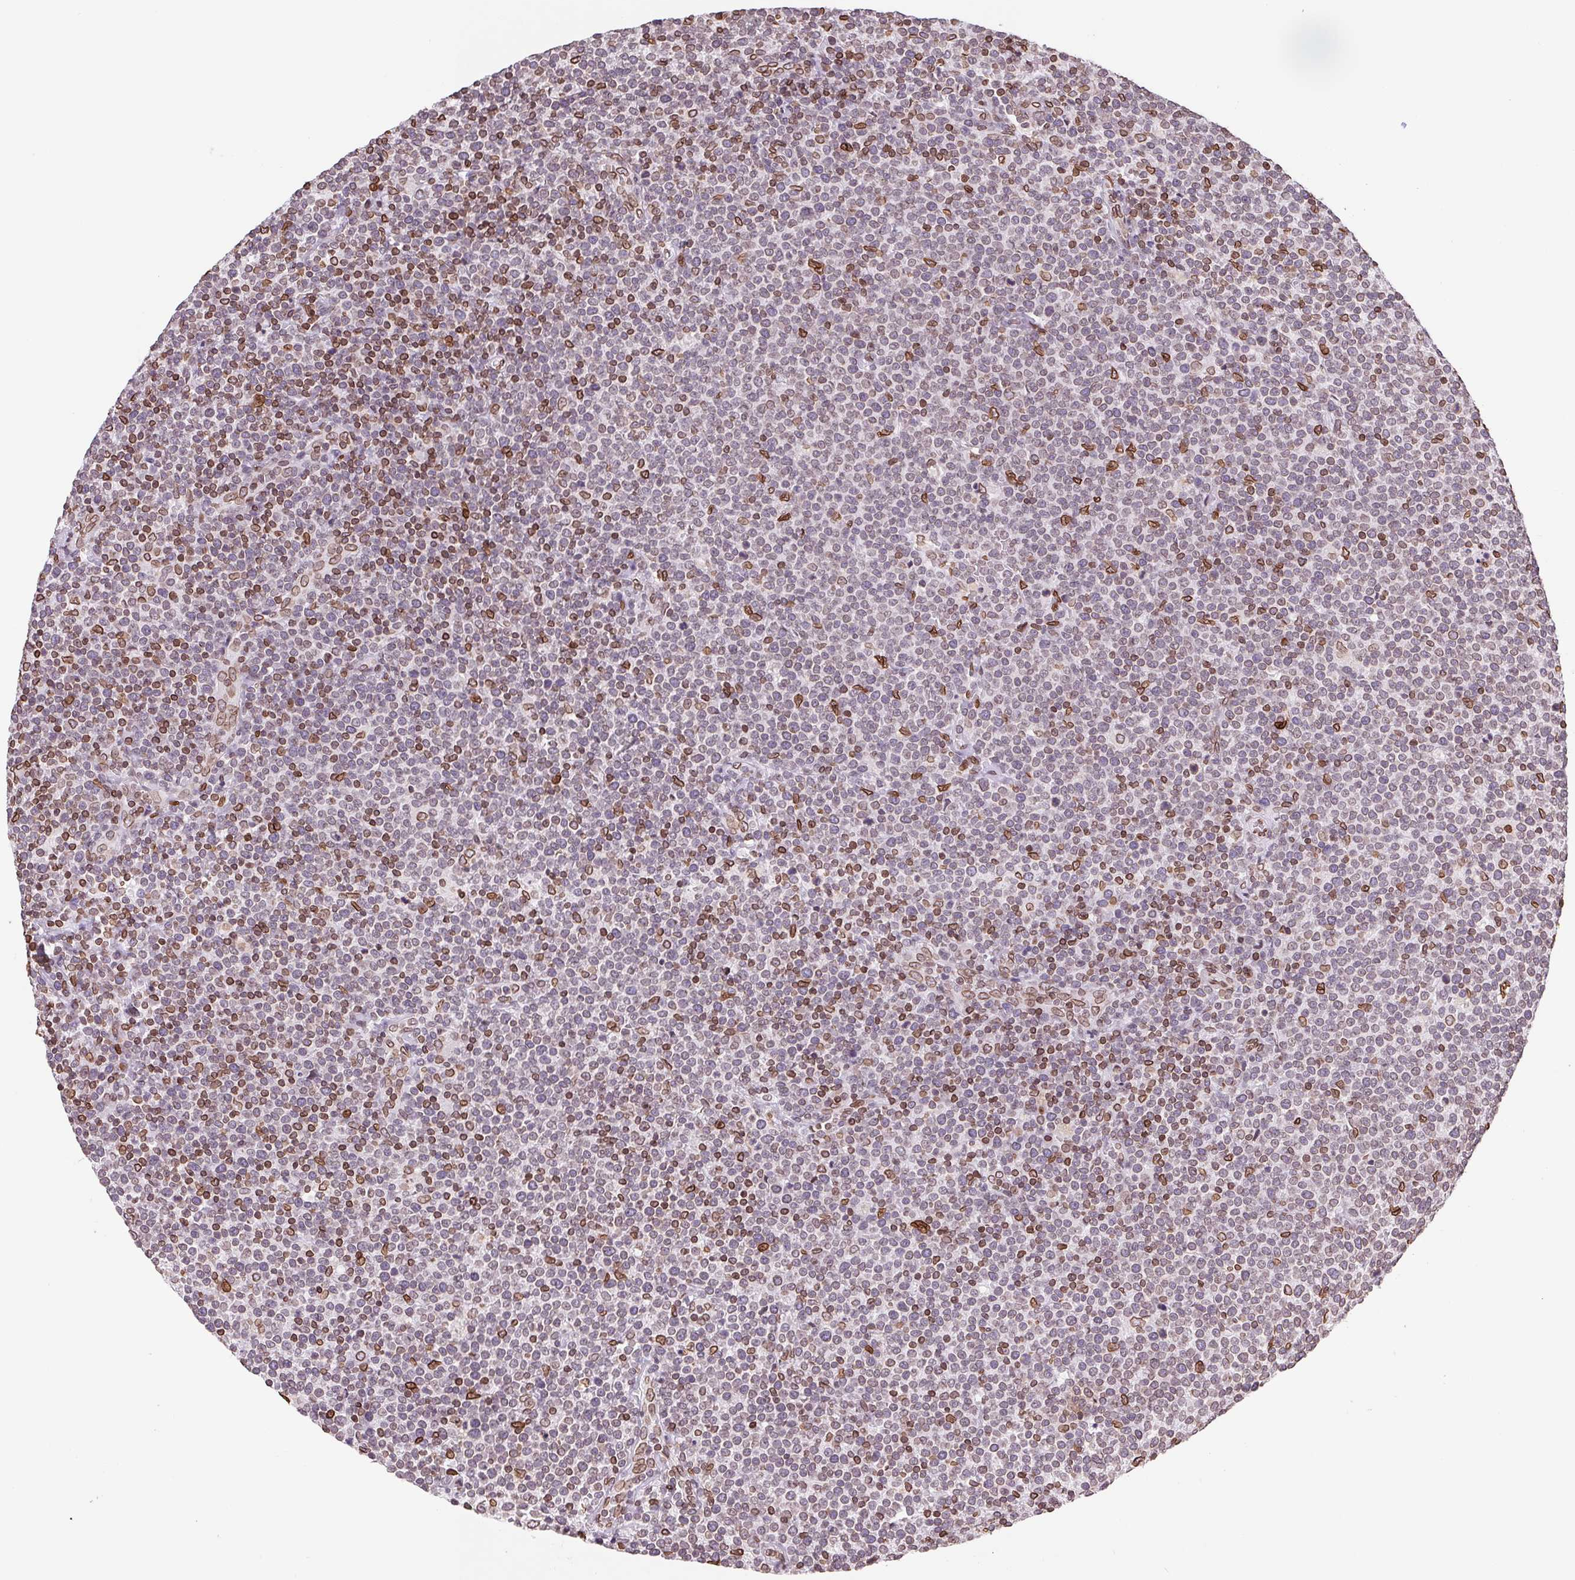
{"staining": {"intensity": "moderate", "quantity": "<25%", "location": "cytoplasmic/membranous,nuclear"}, "tissue": "lymphoma", "cell_type": "Tumor cells", "image_type": "cancer", "snomed": [{"axis": "morphology", "description": "Malignant lymphoma, non-Hodgkin's type, High grade"}, {"axis": "topography", "description": "Lymph node"}], "caption": "This is a photomicrograph of immunohistochemistry staining of malignant lymphoma, non-Hodgkin's type (high-grade), which shows moderate expression in the cytoplasmic/membranous and nuclear of tumor cells.", "gene": "LMNB2", "patient": {"sex": "male", "age": 61}}